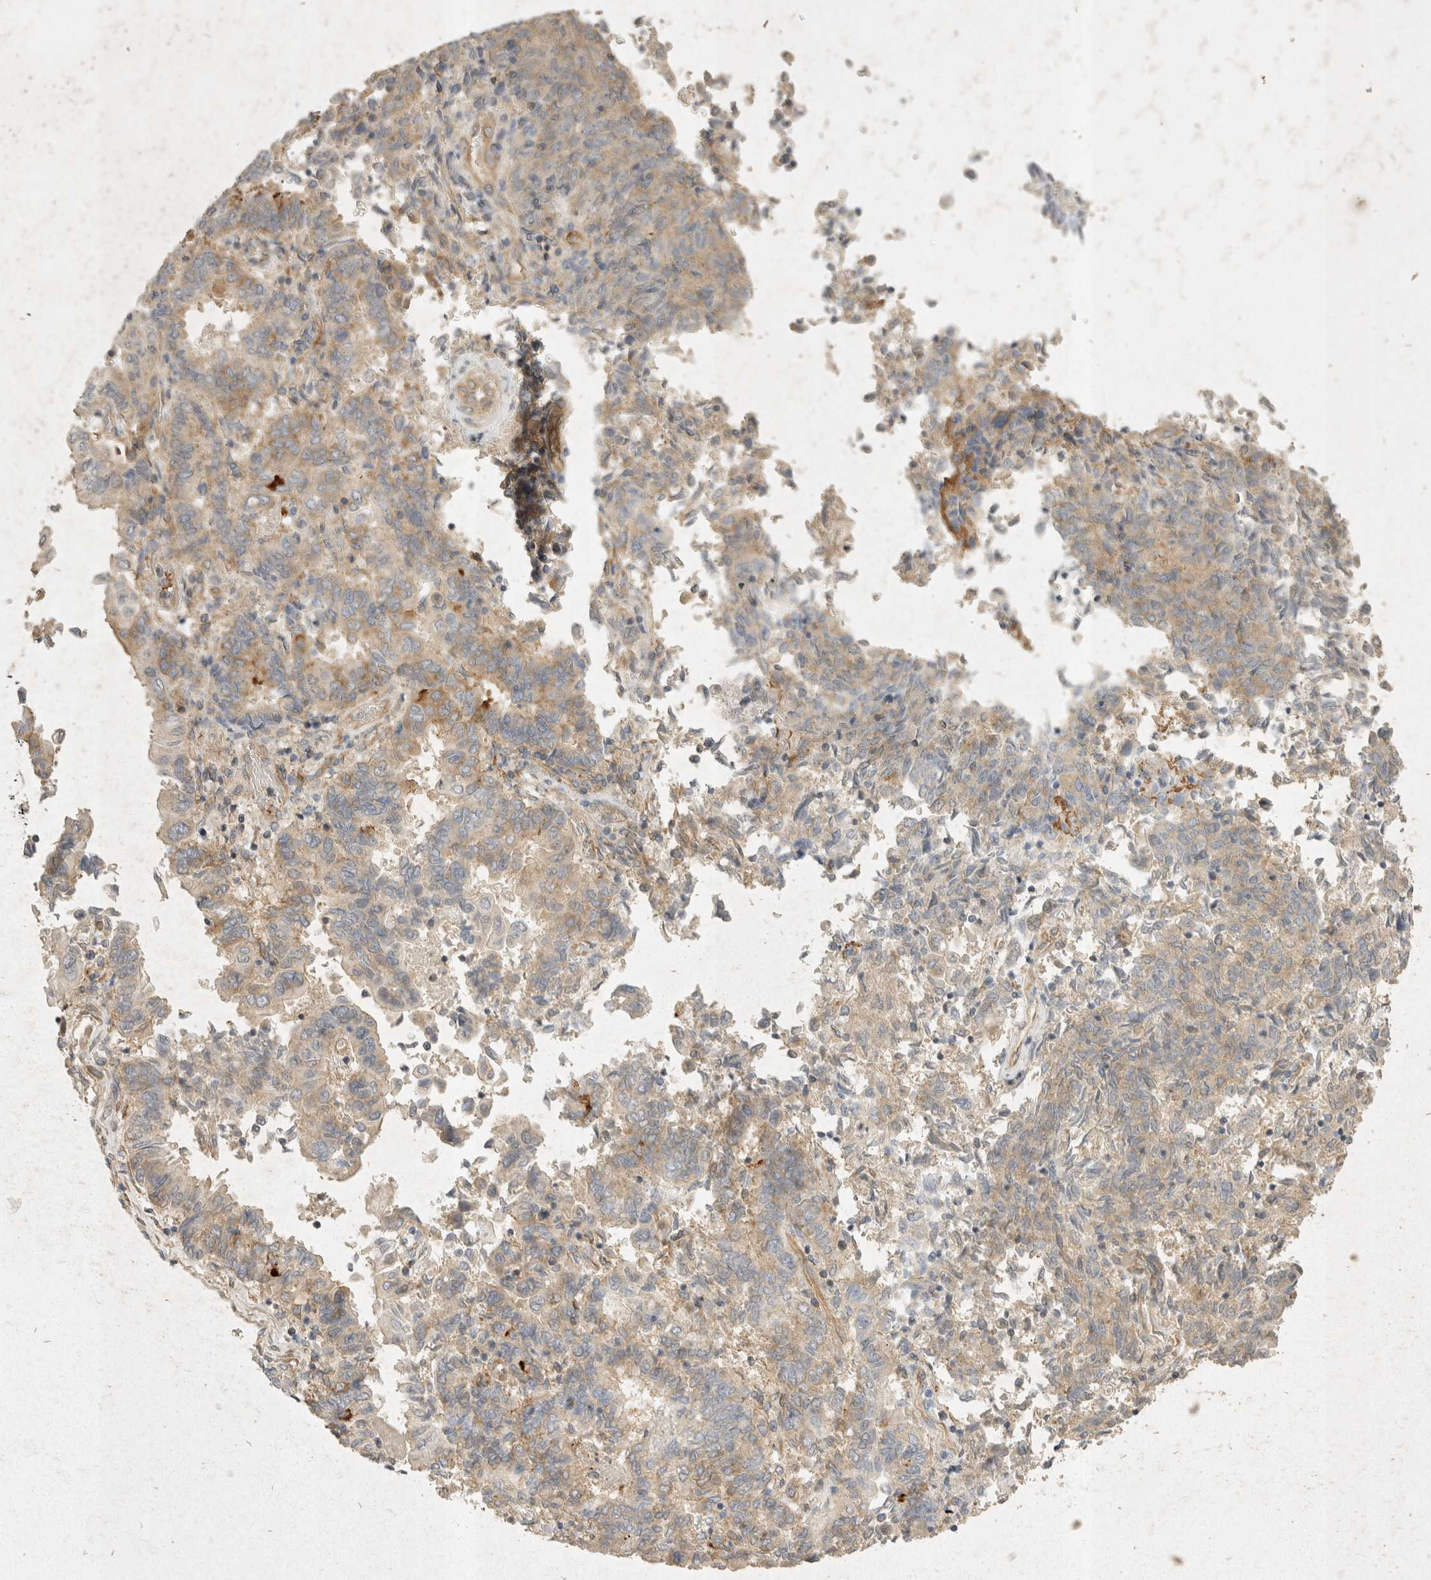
{"staining": {"intensity": "moderate", "quantity": "<25%", "location": "cytoplasmic/membranous"}, "tissue": "endometrial cancer", "cell_type": "Tumor cells", "image_type": "cancer", "snomed": [{"axis": "morphology", "description": "Adenocarcinoma, NOS"}, {"axis": "topography", "description": "Endometrium"}], "caption": "The micrograph displays immunohistochemical staining of endometrial adenocarcinoma. There is moderate cytoplasmic/membranous staining is appreciated in about <25% of tumor cells.", "gene": "EIF4G3", "patient": {"sex": "female", "age": 80}}